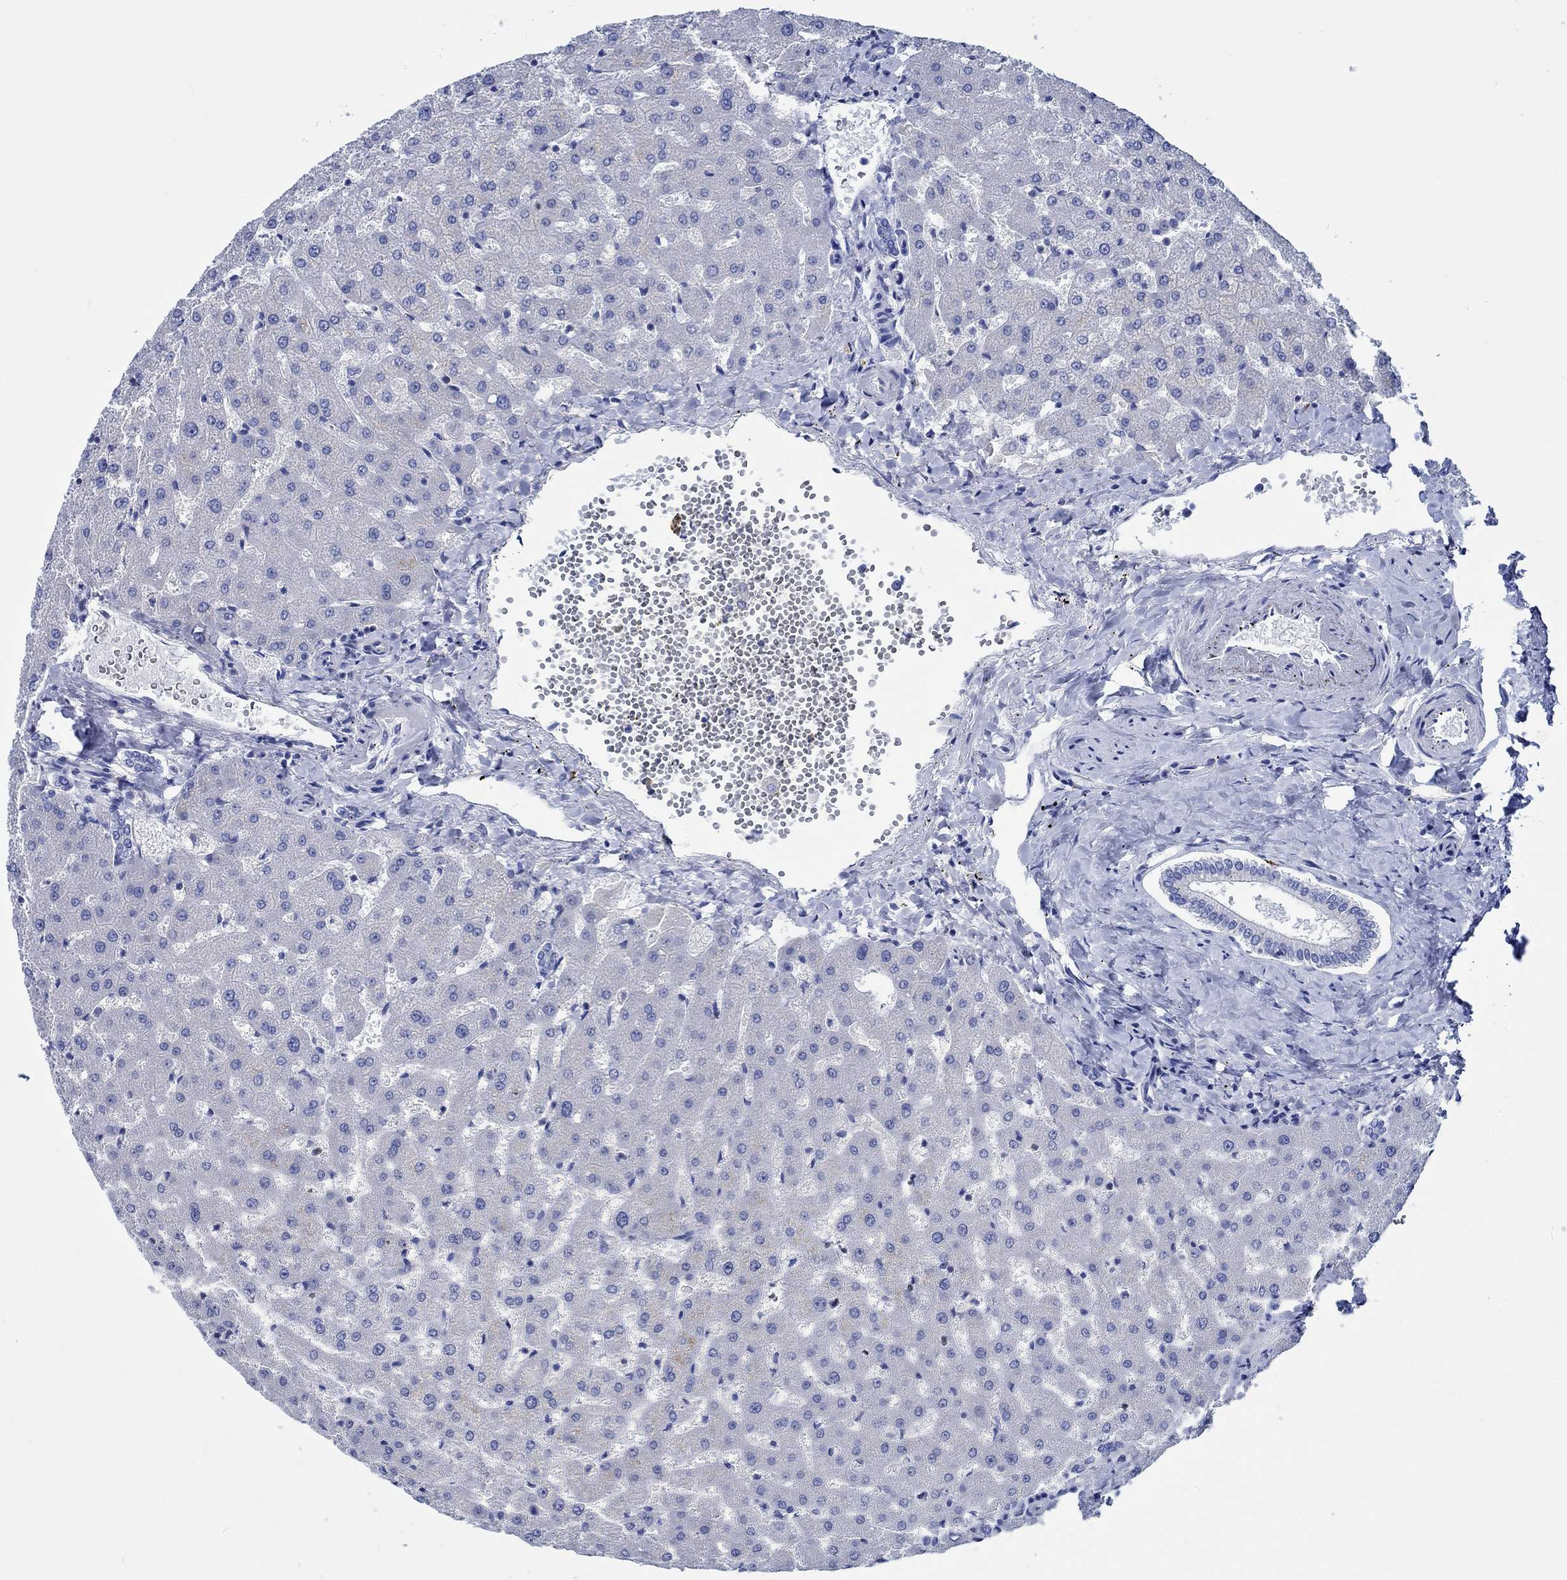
{"staining": {"intensity": "negative", "quantity": "none", "location": "none"}, "tissue": "liver", "cell_type": "Cholangiocytes", "image_type": "normal", "snomed": [{"axis": "morphology", "description": "Normal tissue, NOS"}, {"axis": "topography", "description": "Liver"}], "caption": "Immunohistochemical staining of benign human liver reveals no significant positivity in cholangiocytes.", "gene": "PTPRN2", "patient": {"sex": "female", "age": 50}}